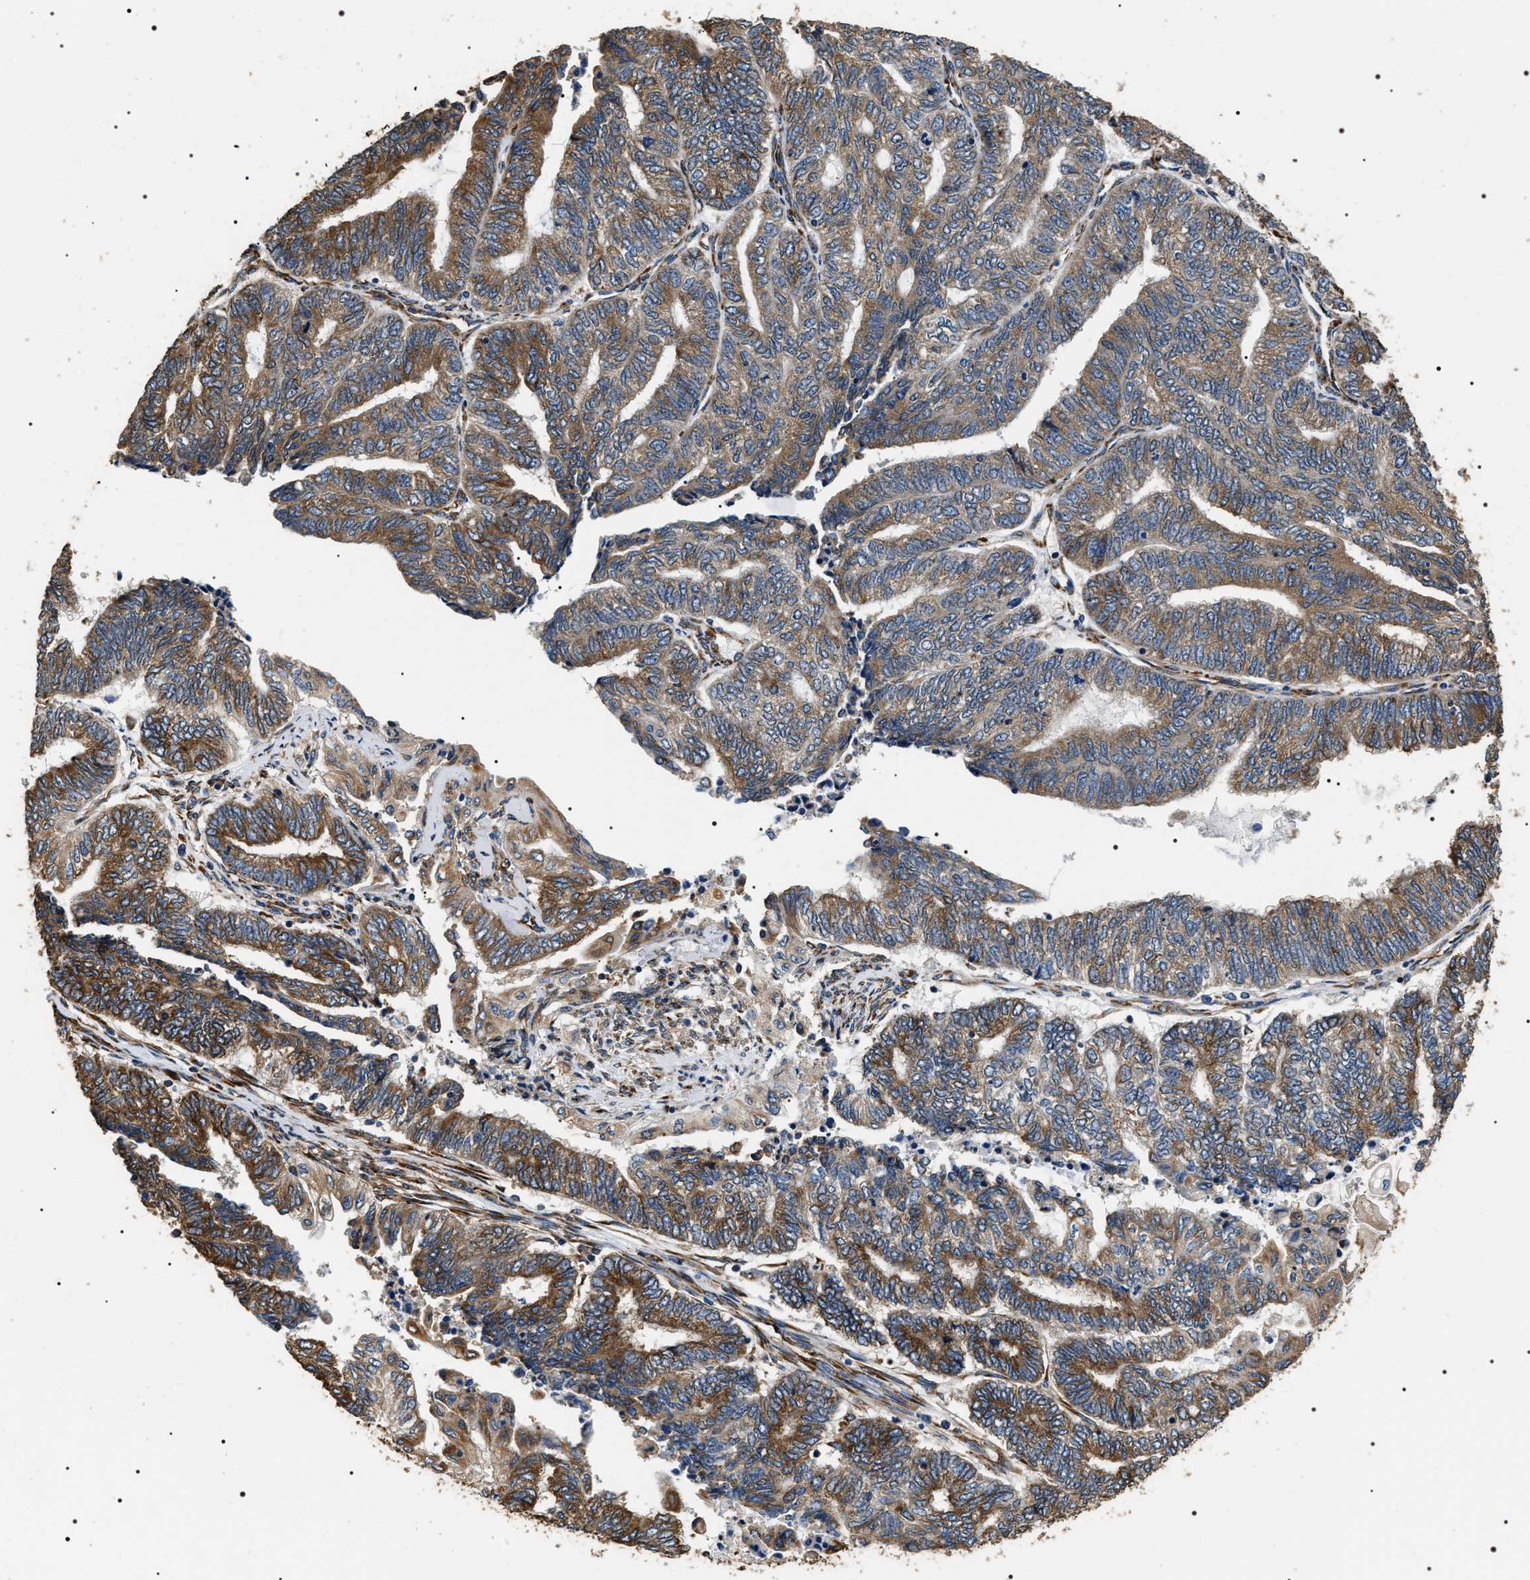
{"staining": {"intensity": "moderate", "quantity": ">75%", "location": "cytoplasmic/membranous"}, "tissue": "endometrial cancer", "cell_type": "Tumor cells", "image_type": "cancer", "snomed": [{"axis": "morphology", "description": "Adenocarcinoma, NOS"}, {"axis": "topography", "description": "Uterus"}, {"axis": "topography", "description": "Endometrium"}], "caption": "This histopathology image exhibits adenocarcinoma (endometrial) stained with immunohistochemistry (IHC) to label a protein in brown. The cytoplasmic/membranous of tumor cells show moderate positivity for the protein. Nuclei are counter-stained blue.", "gene": "KTN1", "patient": {"sex": "female", "age": 70}}